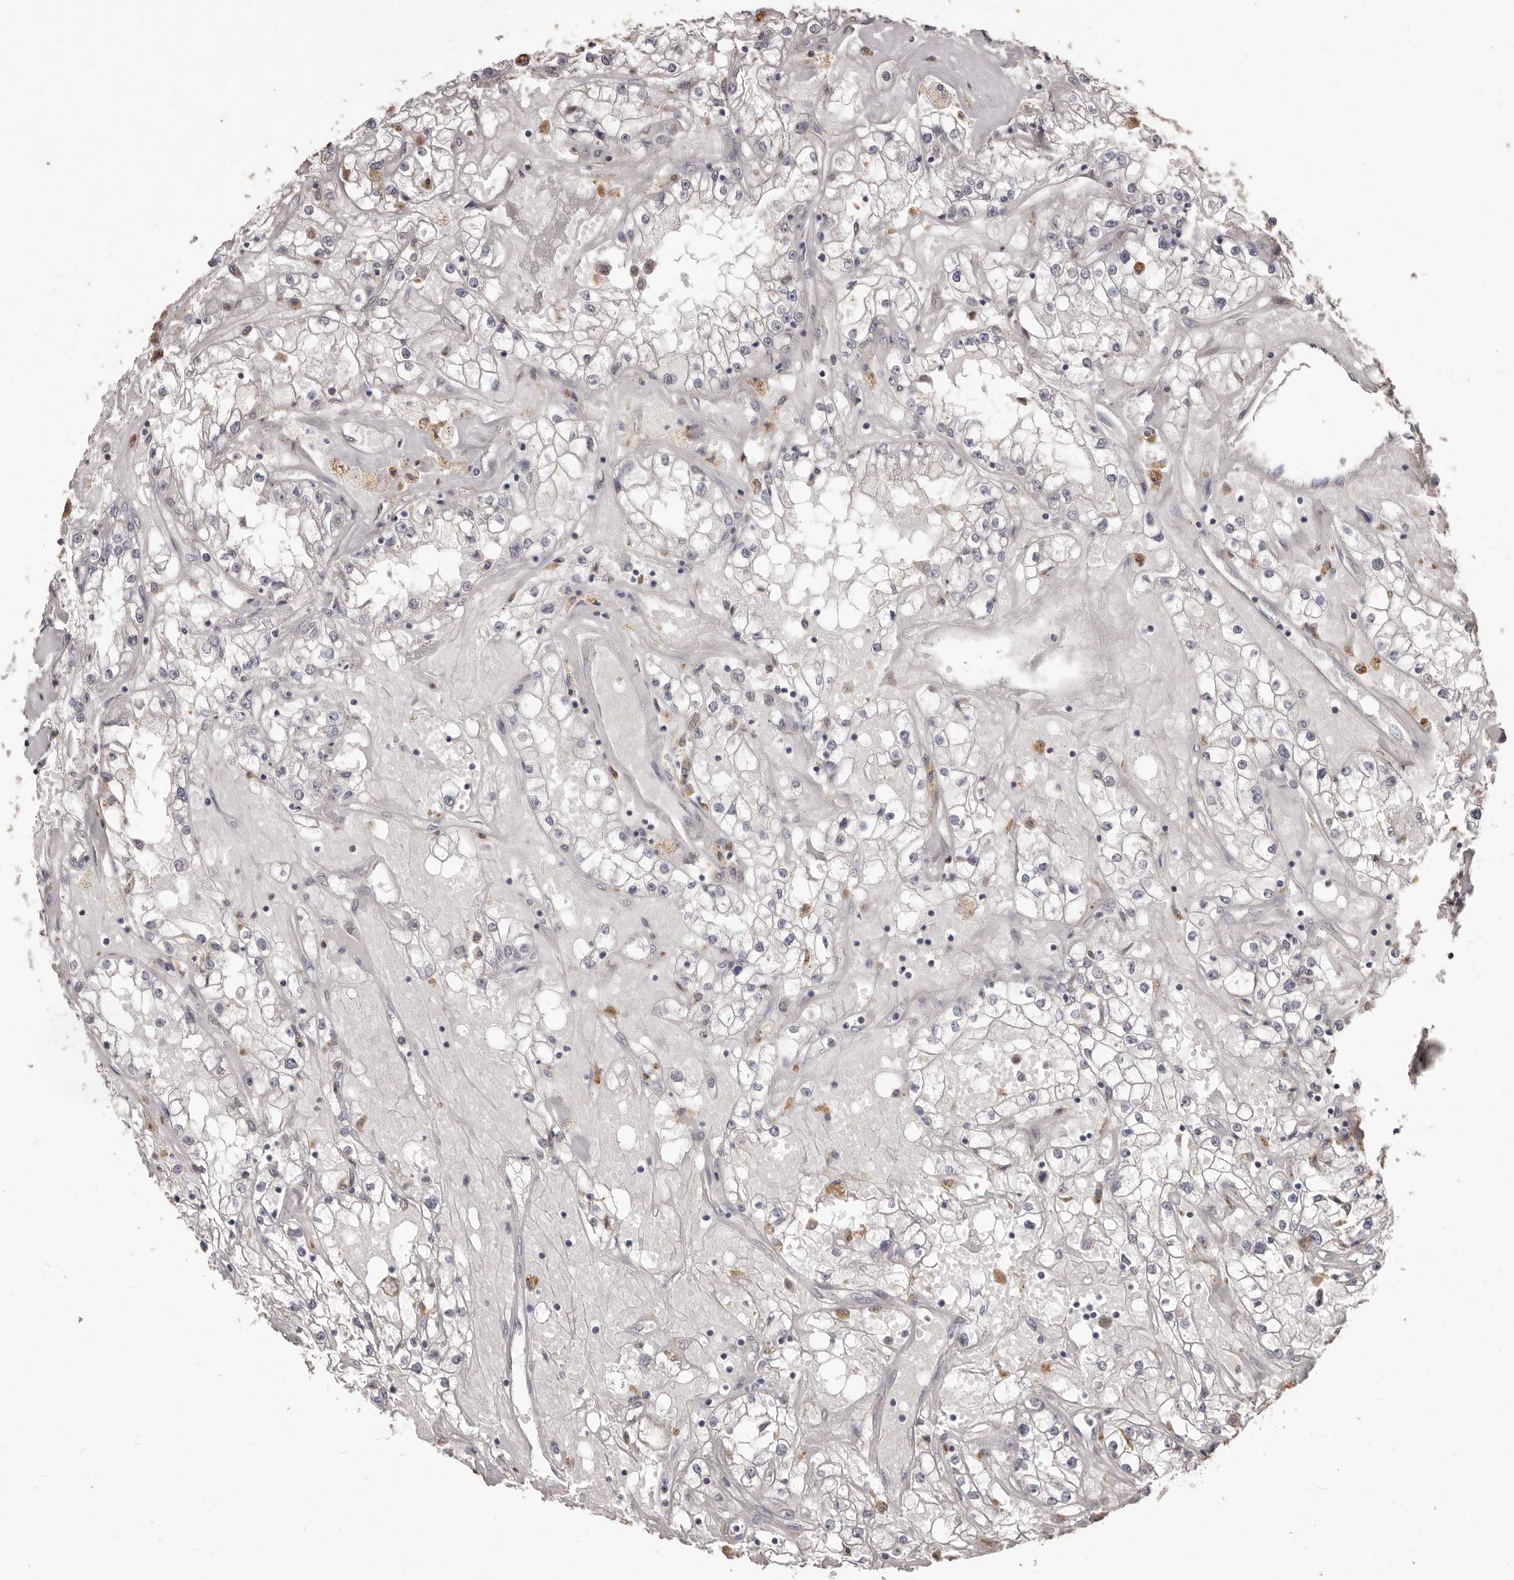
{"staining": {"intensity": "negative", "quantity": "none", "location": "none"}, "tissue": "renal cancer", "cell_type": "Tumor cells", "image_type": "cancer", "snomed": [{"axis": "morphology", "description": "Adenocarcinoma, NOS"}, {"axis": "topography", "description": "Kidney"}], "caption": "This is an IHC image of renal cancer. There is no expression in tumor cells.", "gene": "PRSS27", "patient": {"sex": "male", "age": 56}}